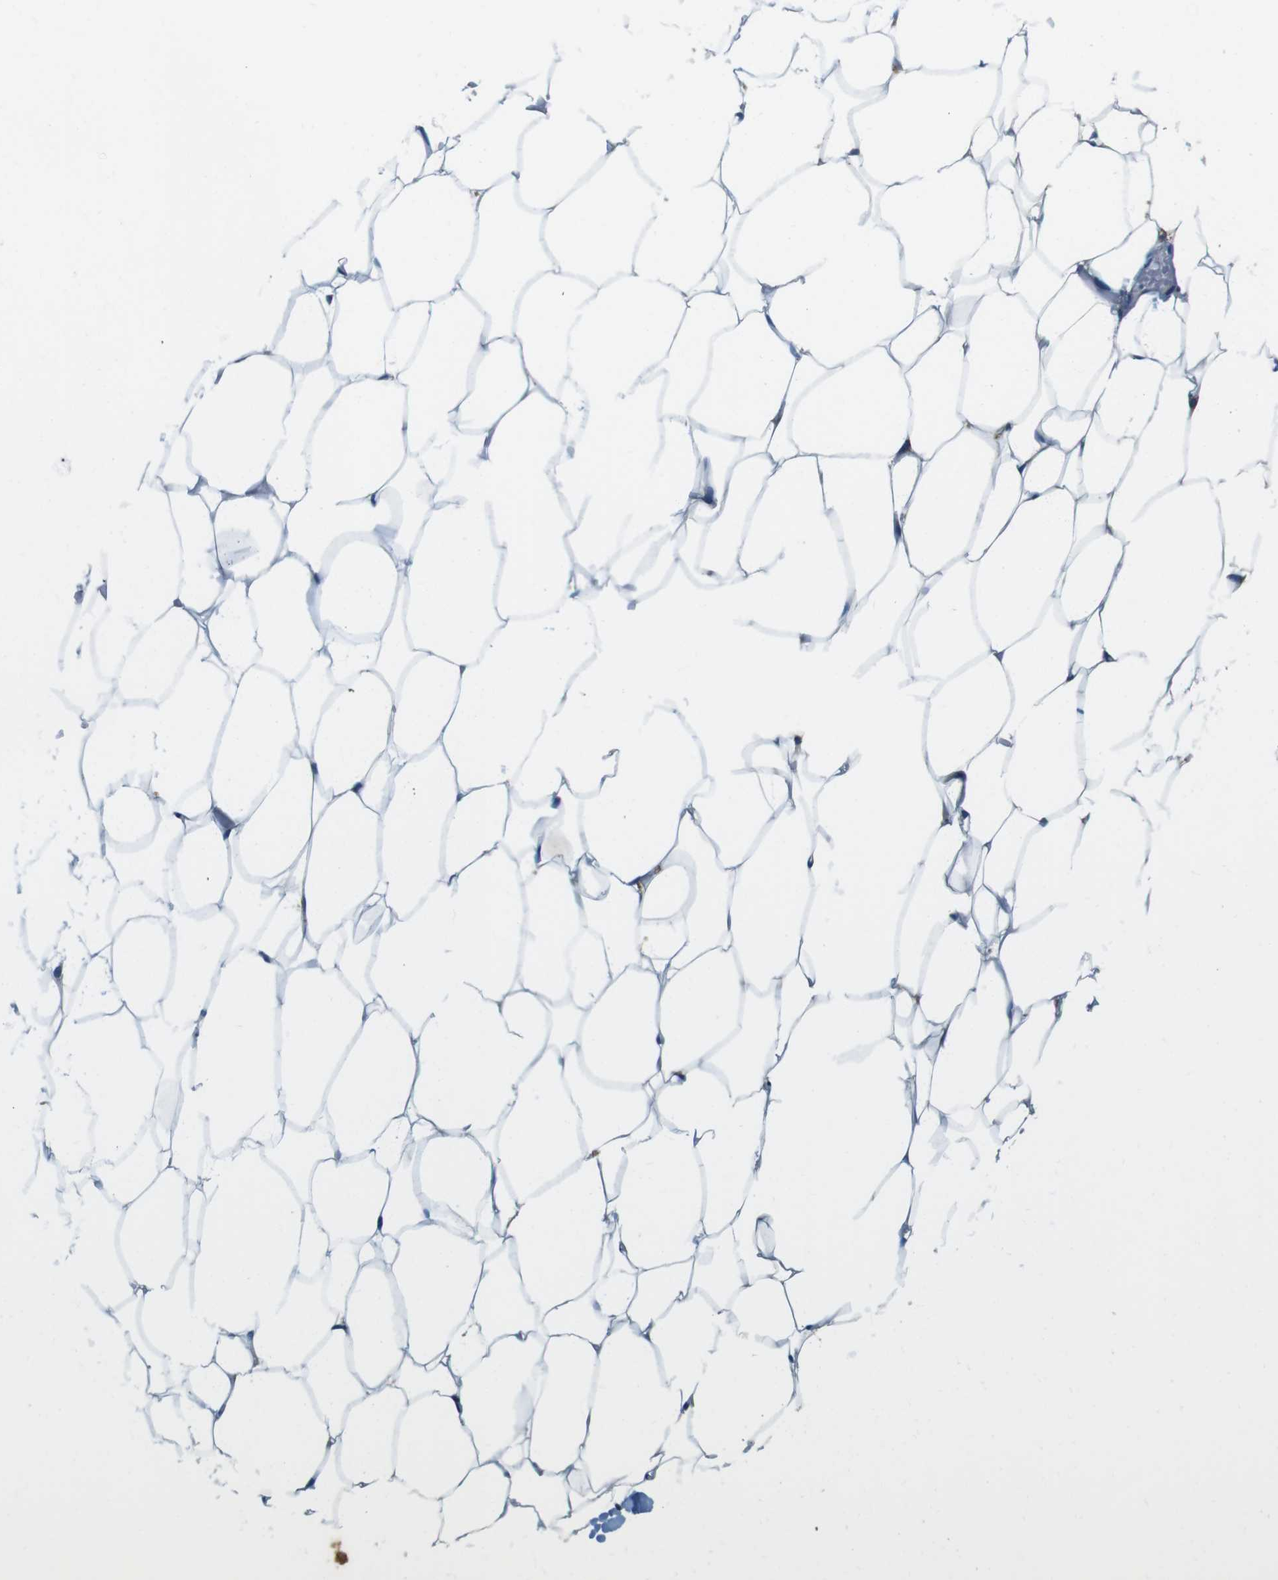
{"staining": {"intensity": "moderate", "quantity": "<25%", "location": "cytoplasmic/membranous"}, "tissue": "adipose tissue", "cell_type": "Adipocytes", "image_type": "normal", "snomed": [{"axis": "morphology", "description": "Normal tissue, NOS"}, {"axis": "topography", "description": "Breast"}, {"axis": "topography", "description": "Adipose tissue"}], "caption": "Immunohistochemical staining of unremarkable adipose tissue reveals moderate cytoplasmic/membranous protein expression in approximately <25% of adipocytes.", "gene": "DENND4C", "patient": {"sex": "female", "age": 25}}